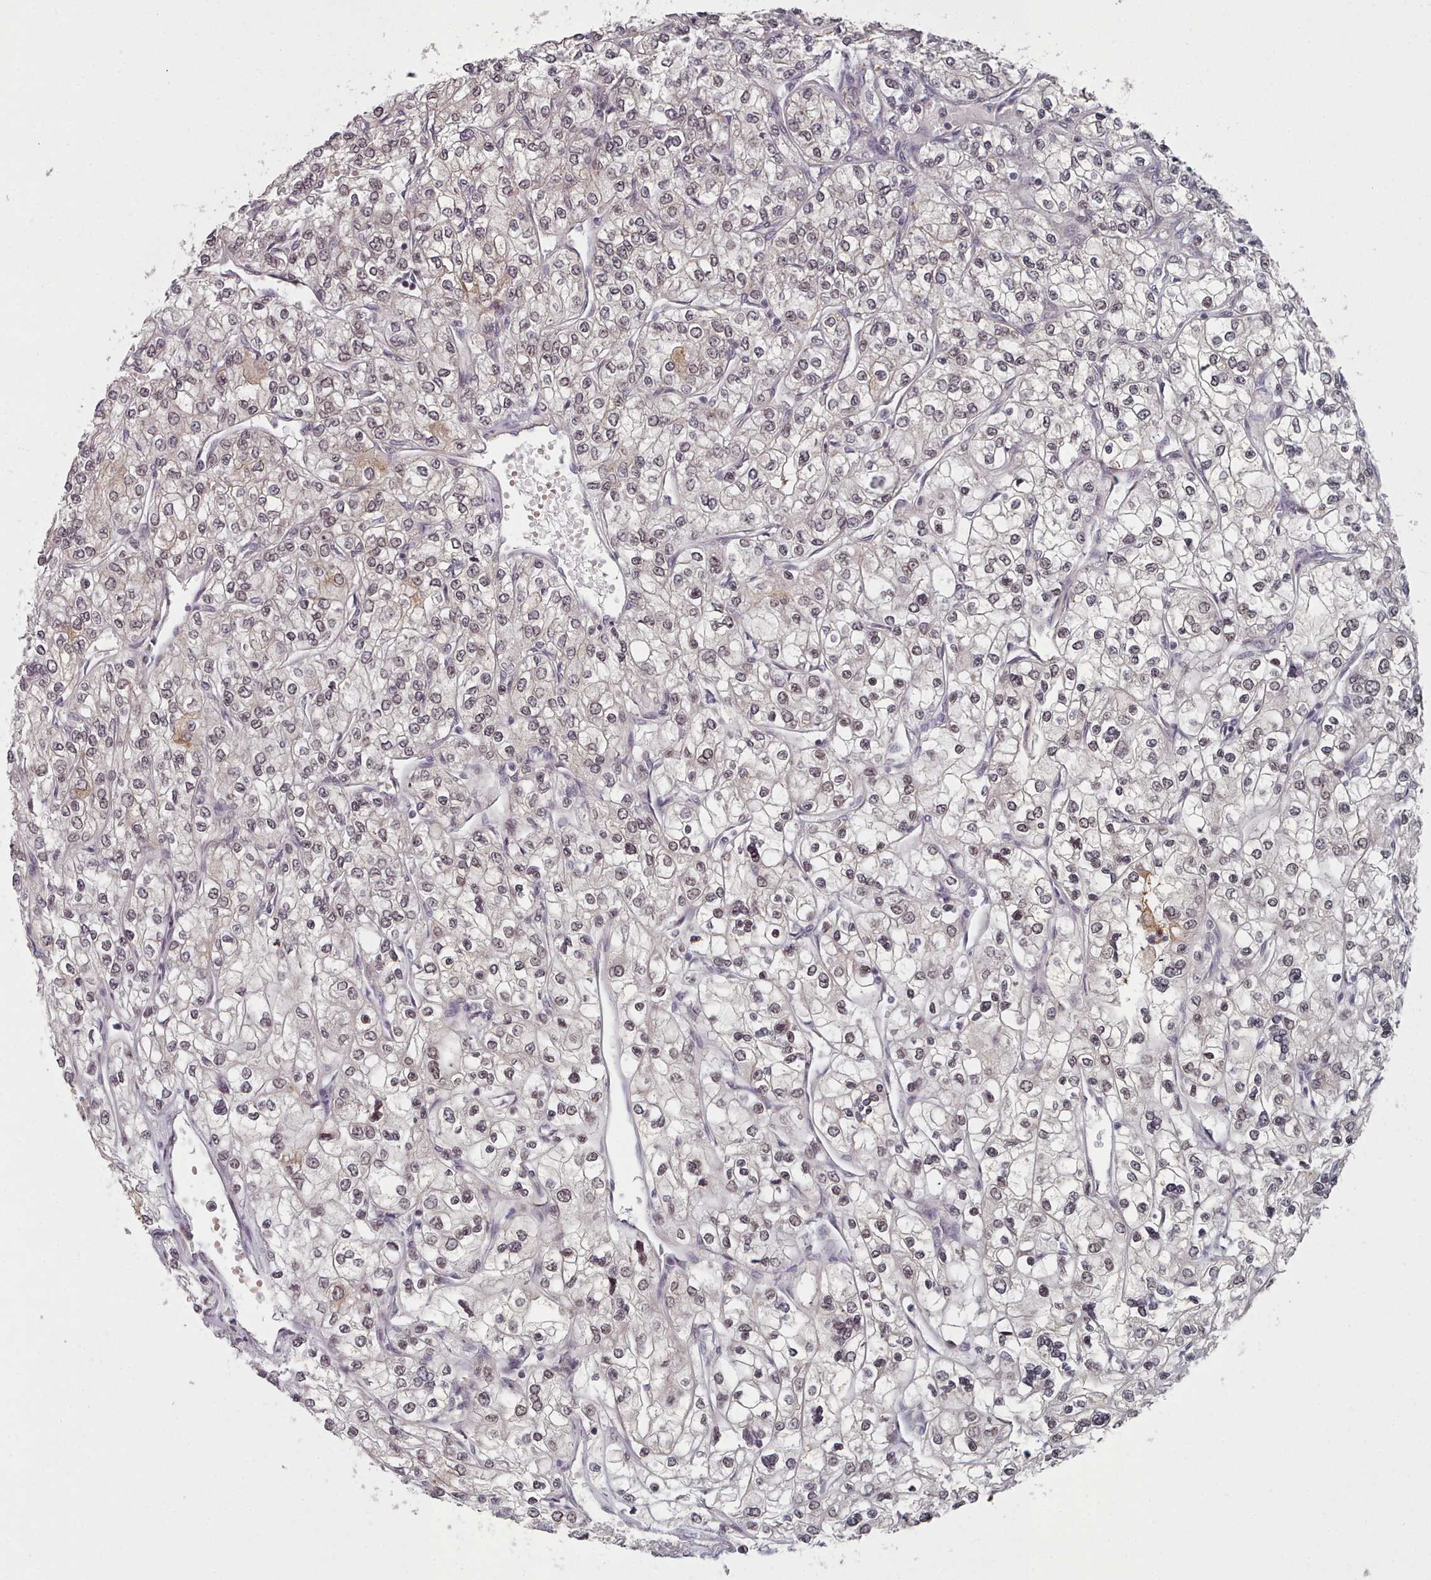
{"staining": {"intensity": "weak", "quantity": "<25%", "location": "nuclear"}, "tissue": "renal cancer", "cell_type": "Tumor cells", "image_type": "cancer", "snomed": [{"axis": "morphology", "description": "Adenocarcinoma, NOS"}, {"axis": "topography", "description": "Kidney"}], "caption": "Histopathology image shows no significant protein staining in tumor cells of adenocarcinoma (renal). The staining was performed using DAB (3,3'-diaminobenzidine) to visualize the protein expression in brown, while the nuclei were stained in blue with hematoxylin (Magnification: 20x).", "gene": "HYAL3", "patient": {"sex": "male", "age": 80}}